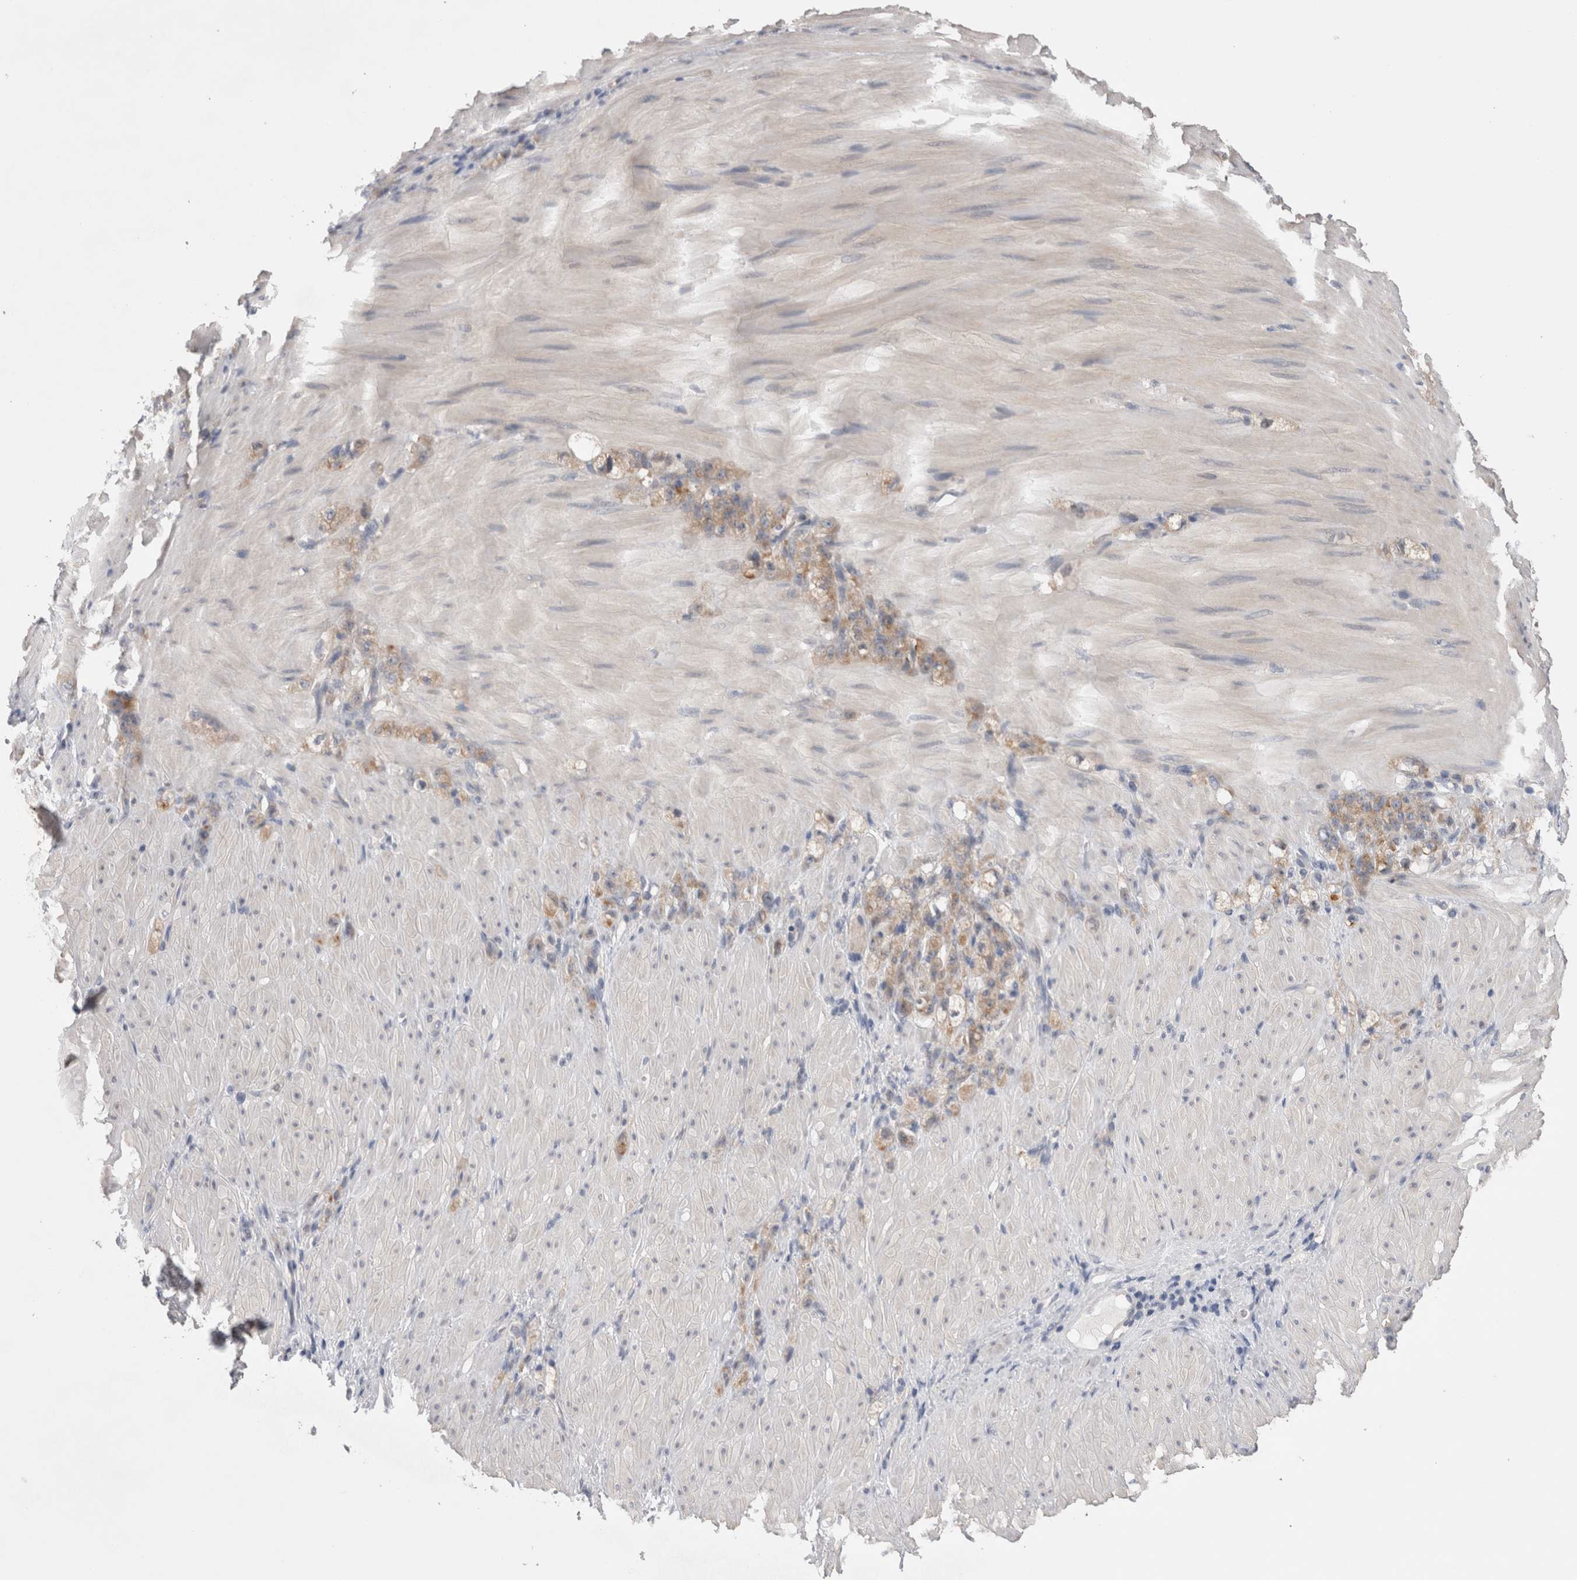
{"staining": {"intensity": "moderate", "quantity": ">75%", "location": "cytoplasmic/membranous"}, "tissue": "stomach cancer", "cell_type": "Tumor cells", "image_type": "cancer", "snomed": [{"axis": "morphology", "description": "Normal tissue, NOS"}, {"axis": "morphology", "description": "Adenocarcinoma, NOS"}, {"axis": "topography", "description": "Stomach"}], "caption": "Immunohistochemistry (DAB) staining of adenocarcinoma (stomach) displays moderate cytoplasmic/membranous protein staining in approximately >75% of tumor cells.", "gene": "OTOR", "patient": {"sex": "male", "age": 82}}